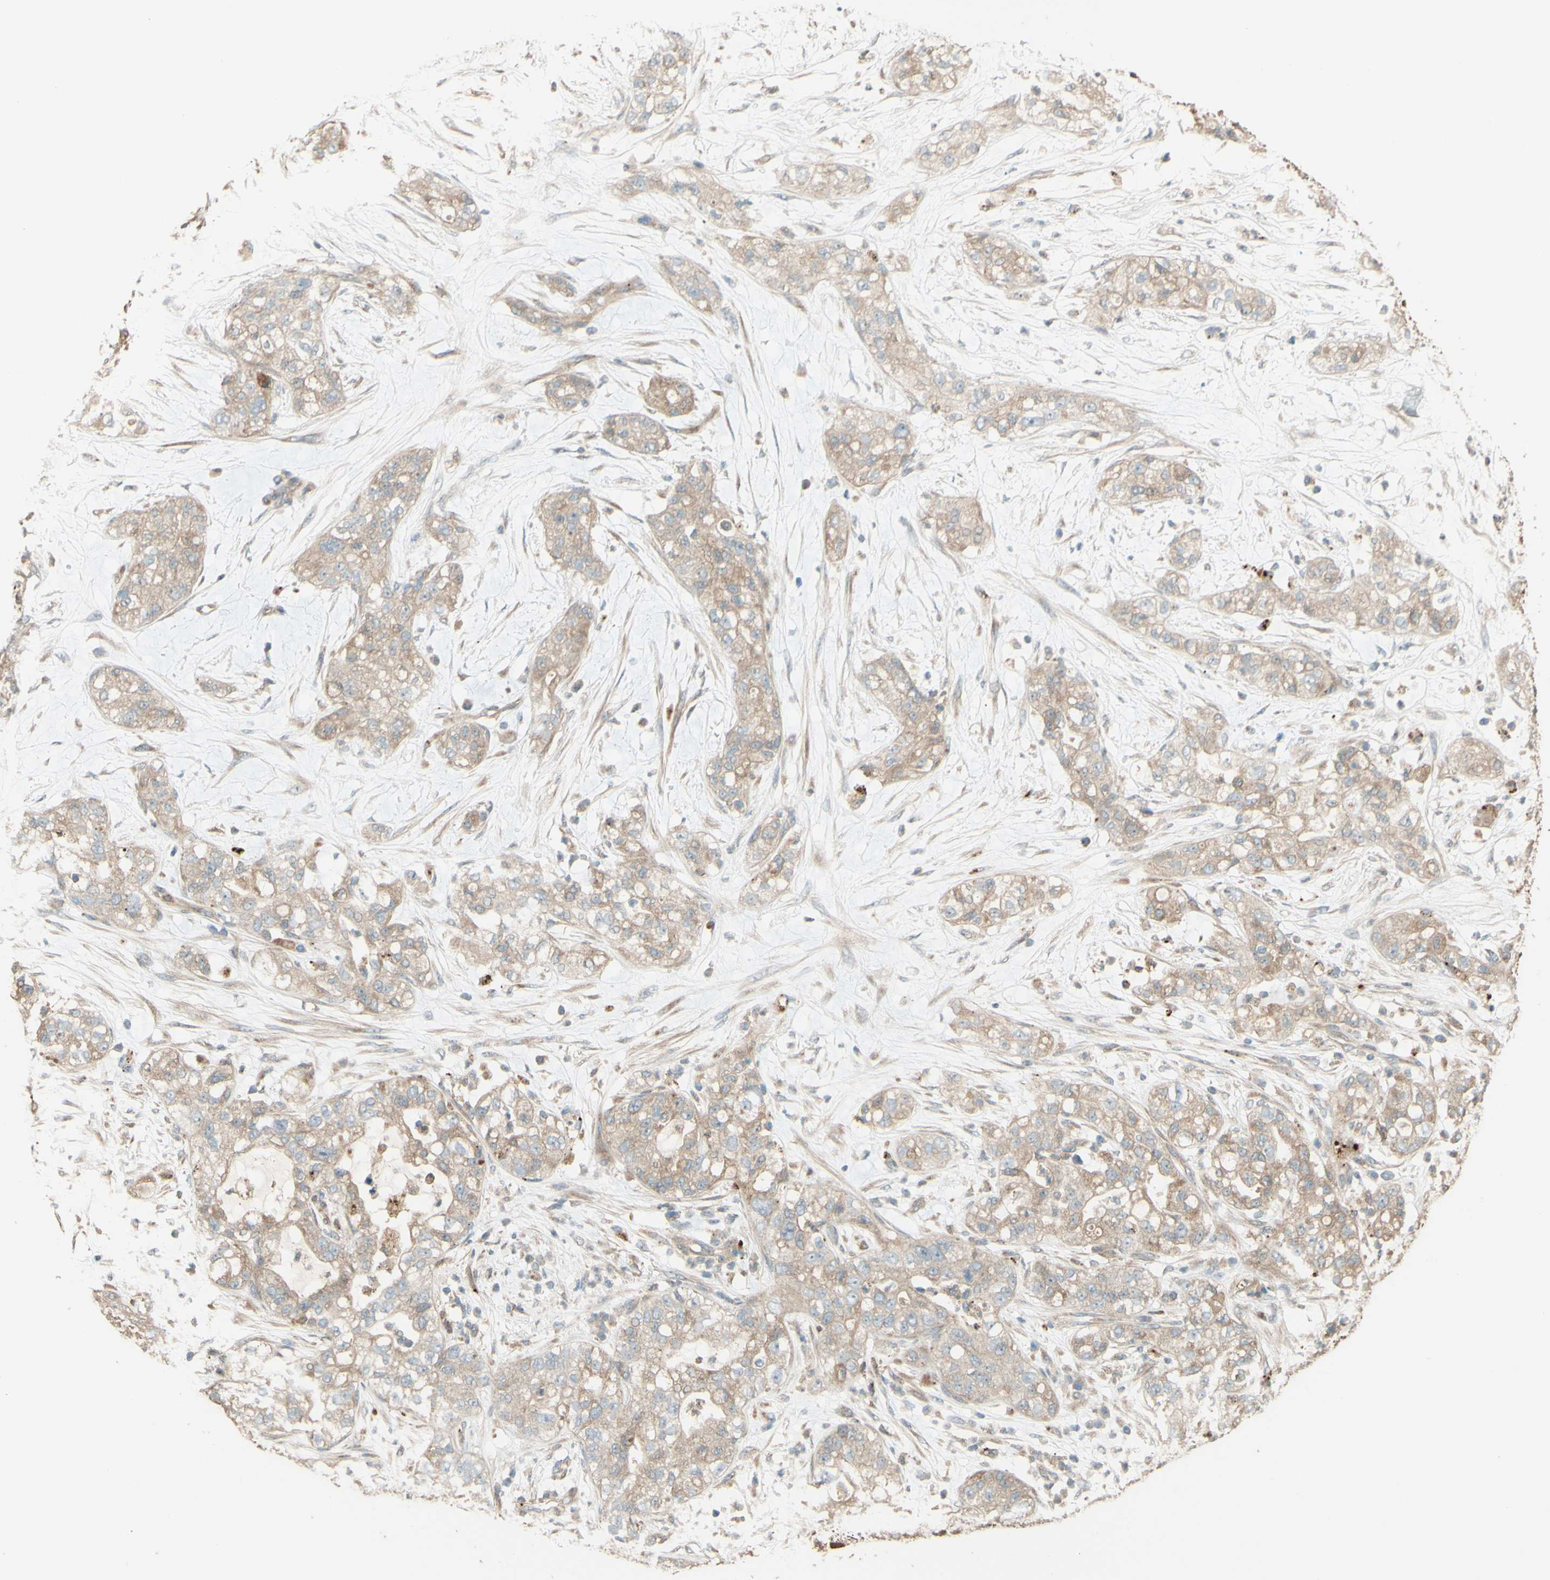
{"staining": {"intensity": "weak", "quantity": ">75%", "location": "cytoplasmic/membranous"}, "tissue": "pancreatic cancer", "cell_type": "Tumor cells", "image_type": "cancer", "snomed": [{"axis": "morphology", "description": "Adenocarcinoma, NOS"}, {"axis": "topography", "description": "Pancreas"}], "caption": "Brown immunohistochemical staining in pancreatic cancer (adenocarcinoma) reveals weak cytoplasmic/membranous staining in about >75% of tumor cells.", "gene": "RNF19A", "patient": {"sex": "female", "age": 78}}